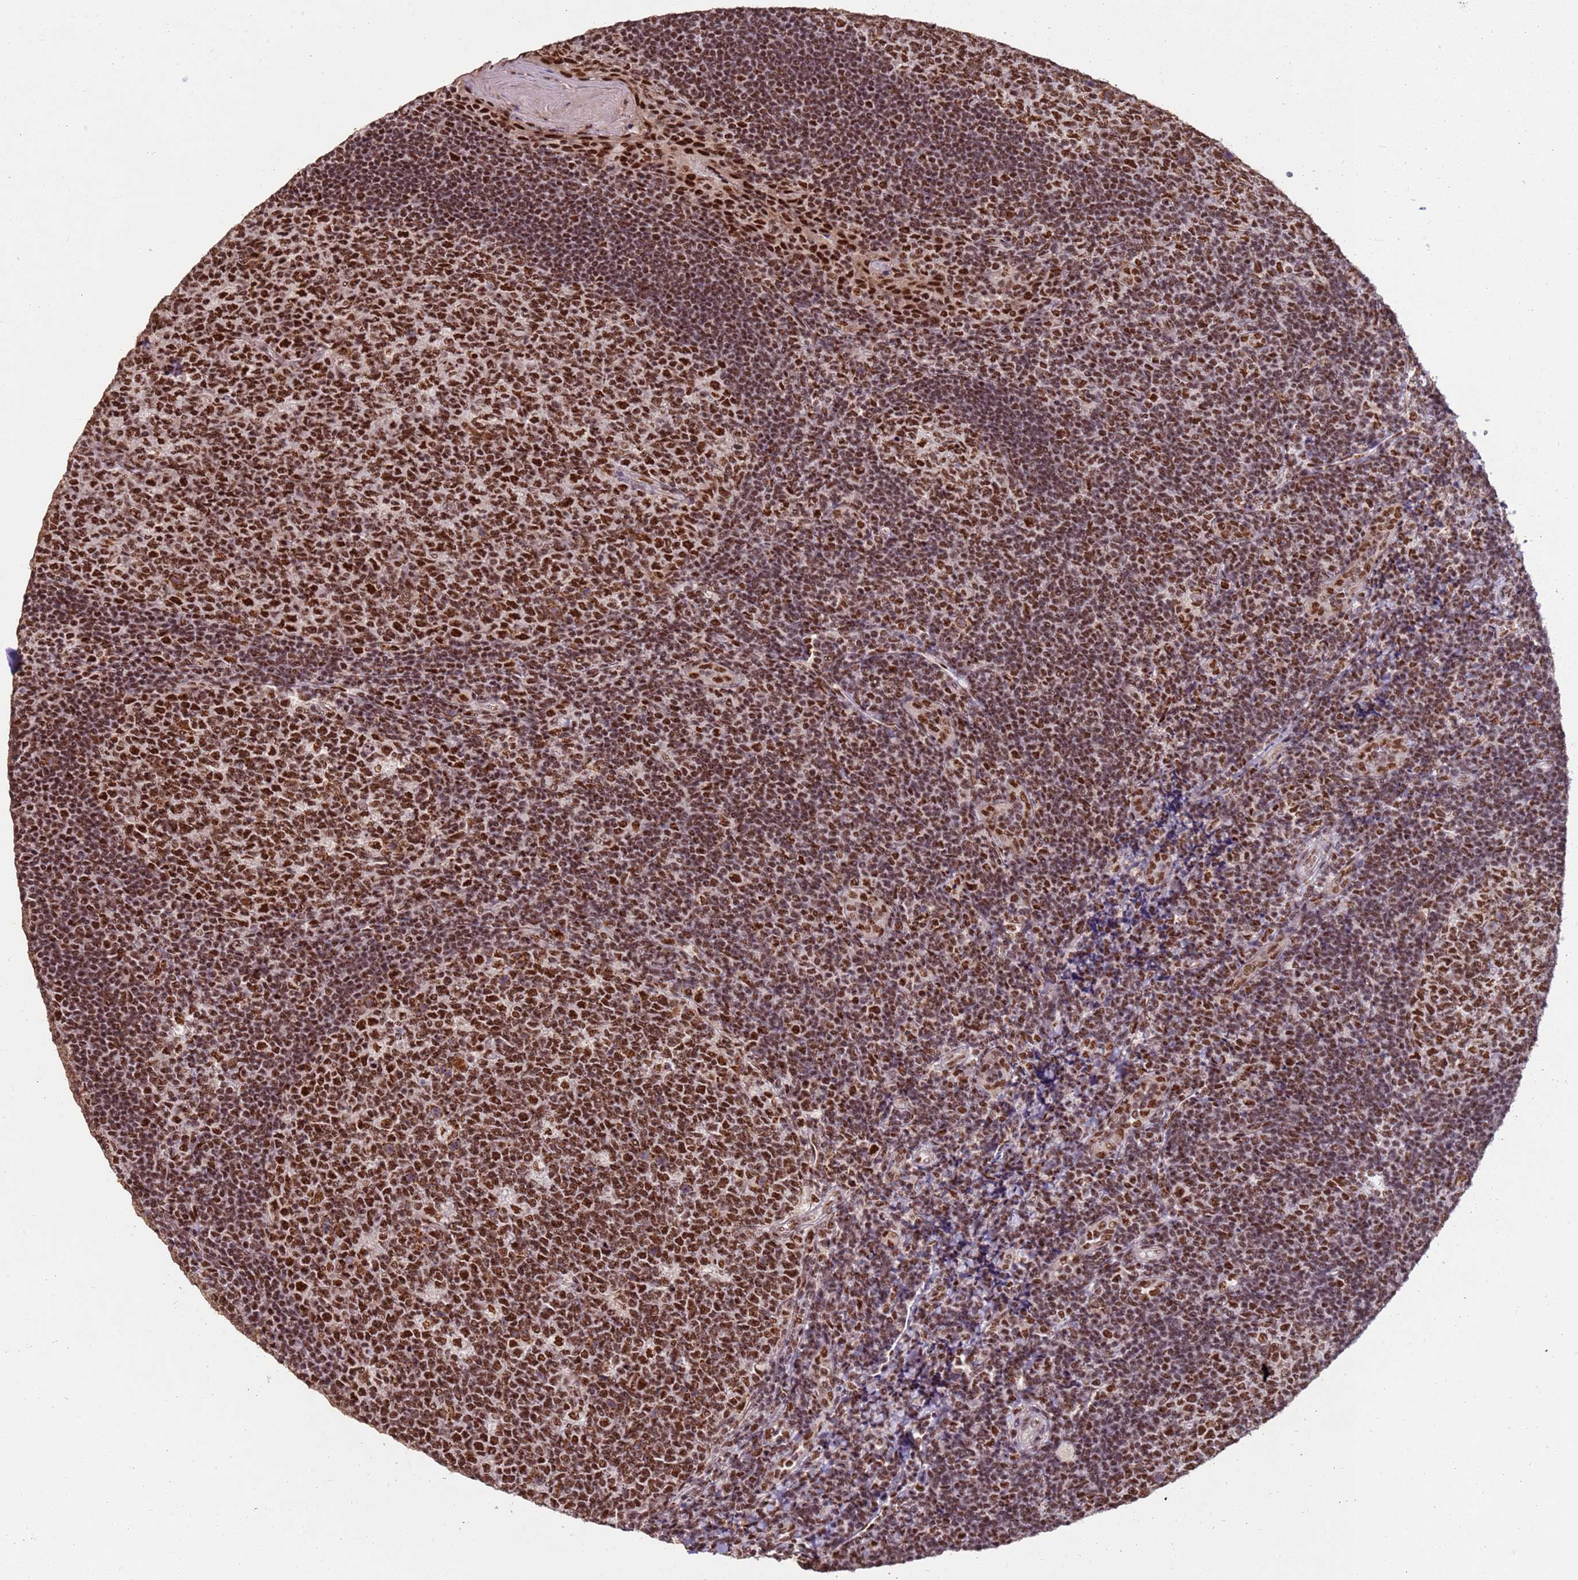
{"staining": {"intensity": "strong", "quantity": ">75%", "location": "nuclear"}, "tissue": "tonsil", "cell_type": "Germinal center cells", "image_type": "normal", "snomed": [{"axis": "morphology", "description": "Normal tissue, NOS"}, {"axis": "topography", "description": "Tonsil"}], "caption": "DAB immunohistochemical staining of unremarkable tonsil shows strong nuclear protein expression in about >75% of germinal center cells.", "gene": "ESF1", "patient": {"sex": "male", "age": 17}}